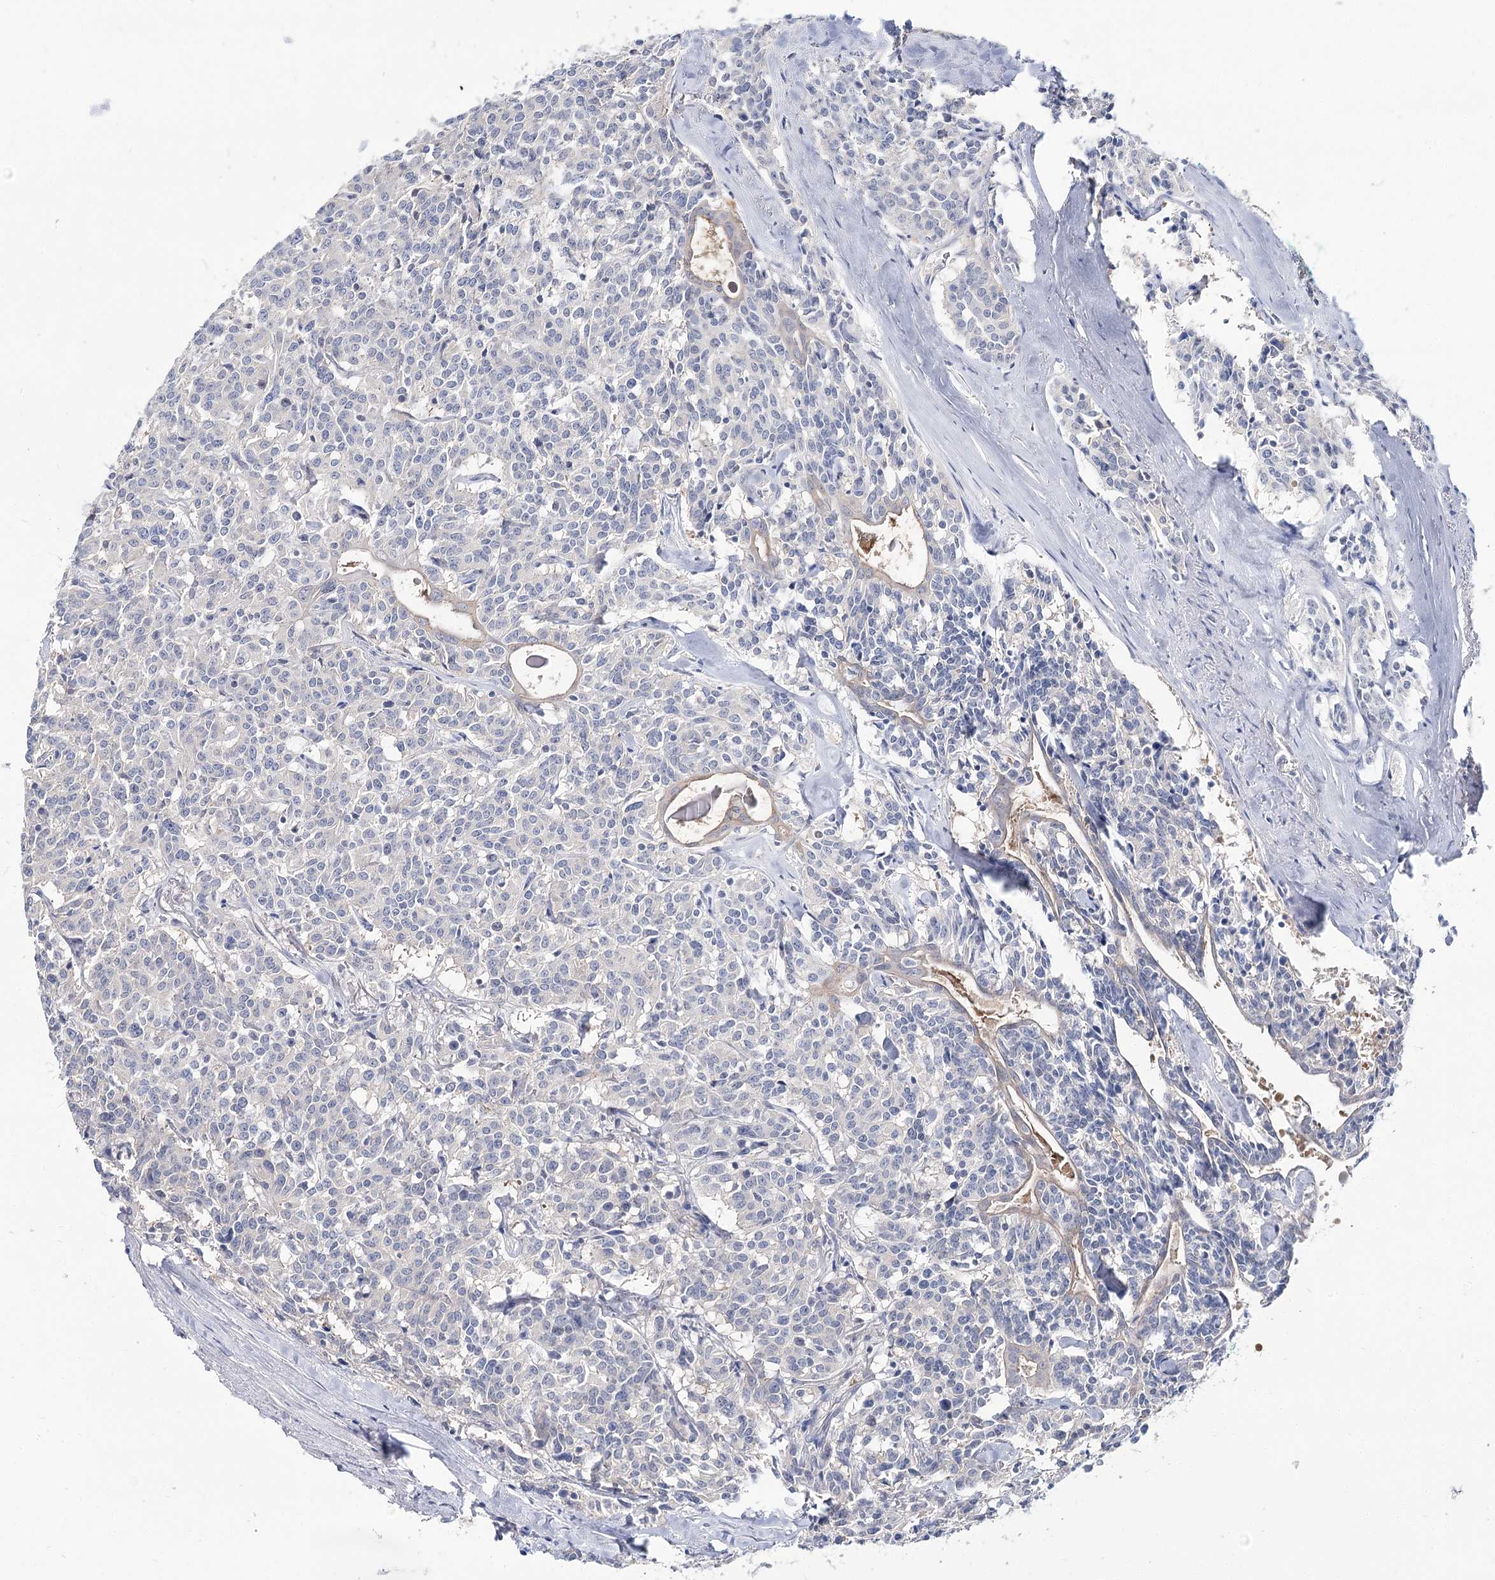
{"staining": {"intensity": "negative", "quantity": "none", "location": "none"}, "tissue": "carcinoid", "cell_type": "Tumor cells", "image_type": "cancer", "snomed": [{"axis": "morphology", "description": "Carcinoid, malignant, NOS"}, {"axis": "topography", "description": "Lung"}], "caption": "Micrograph shows no protein positivity in tumor cells of carcinoid tissue.", "gene": "UGP2", "patient": {"sex": "female", "age": 46}}